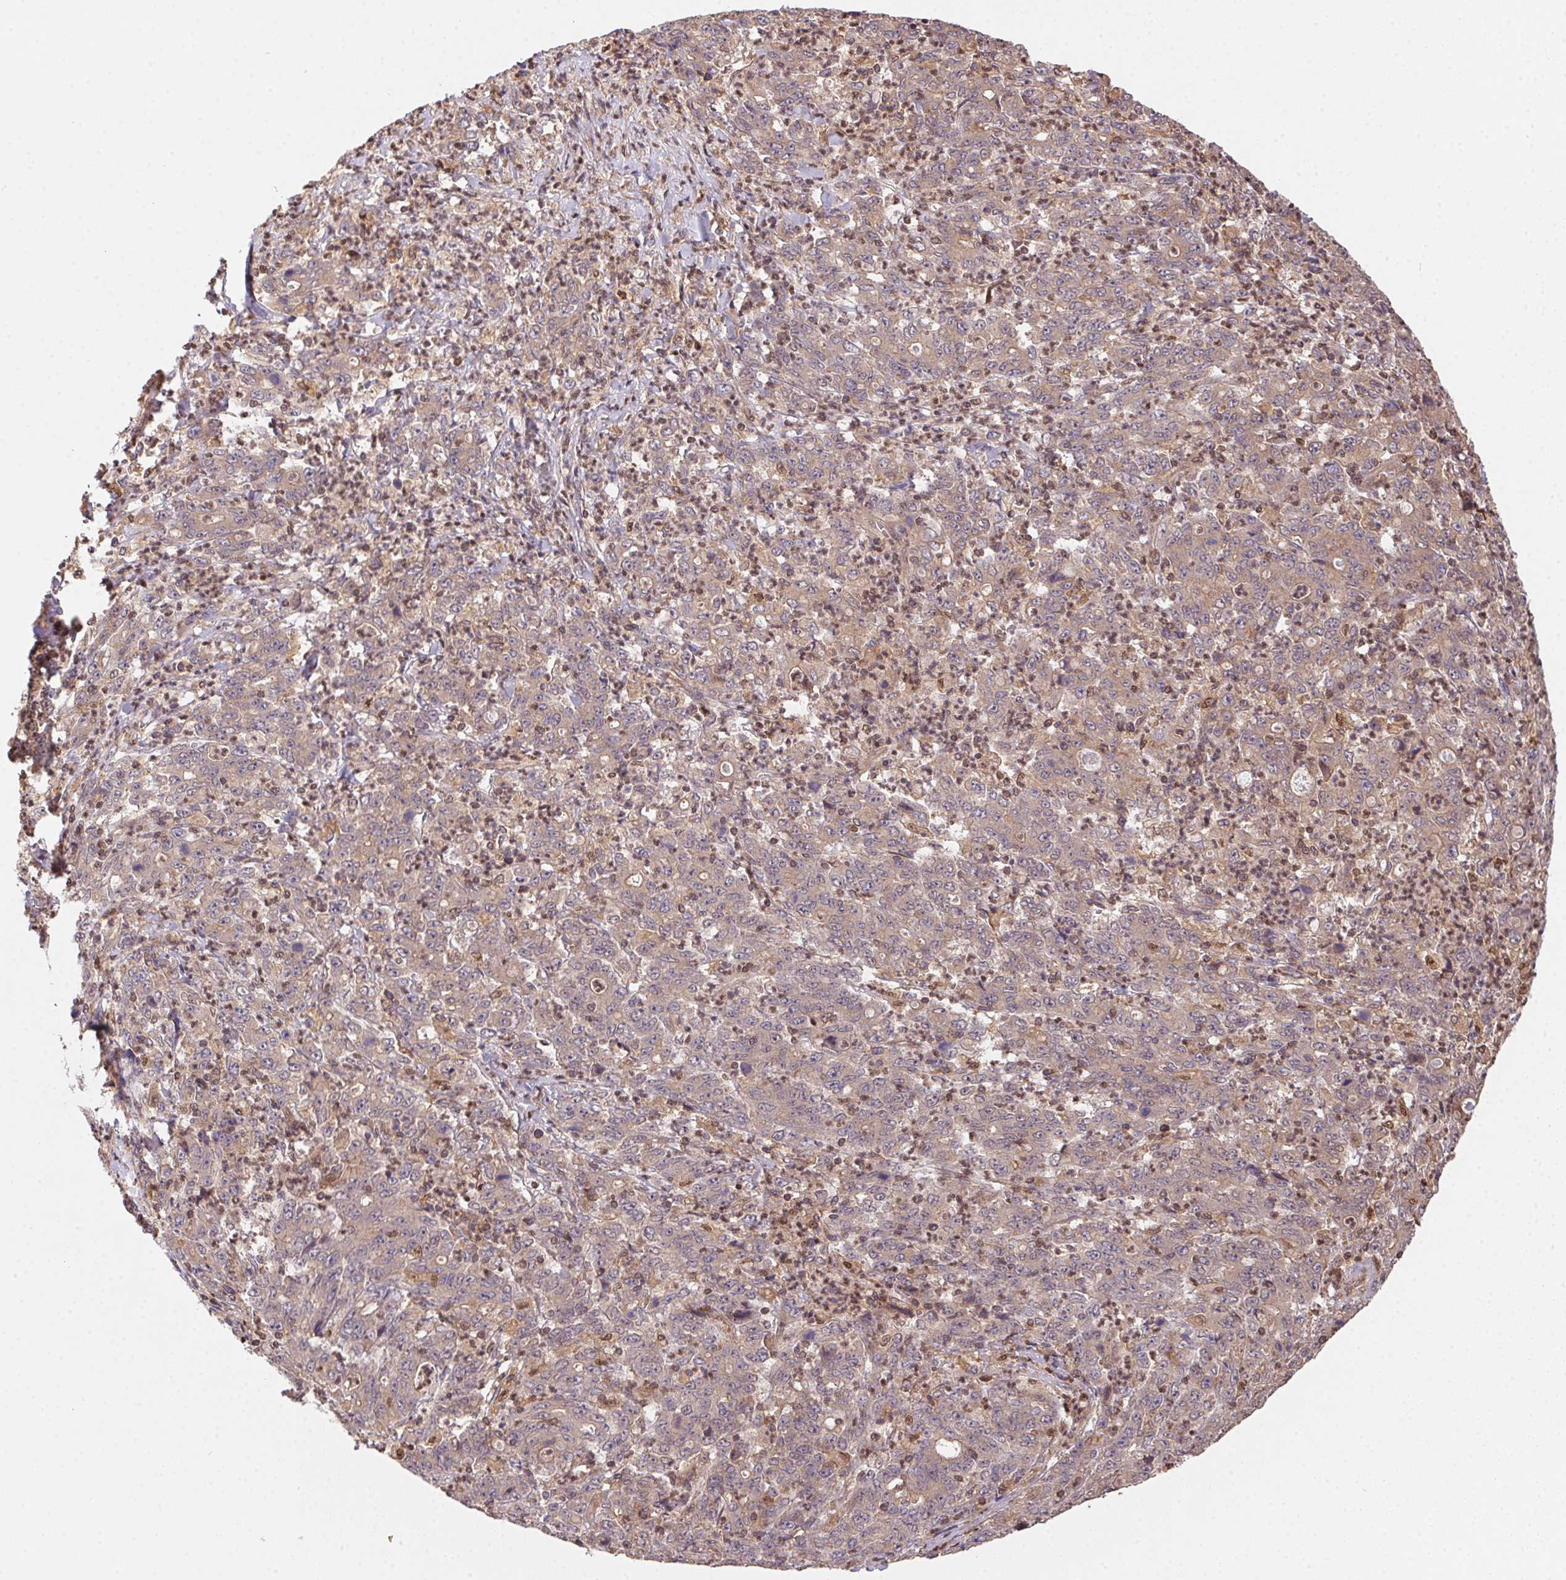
{"staining": {"intensity": "weak", "quantity": "<25%", "location": "cytoplasmic/membranous"}, "tissue": "stomach cancer", "cell_type": "Tumor cells", "image_type": "cancer", "snomed": [{"axis": "morphology", "description": "Adenocarcinoma, NOS"}, {"axis": "topography", "description": "Stomach, lower"}], "caption": "Micrograph shows no significant protein staining in tumor cells of stomach adenocarcinoma.", "gene": "MEX3D", "patient": {"sex": "female", "age": 71}}